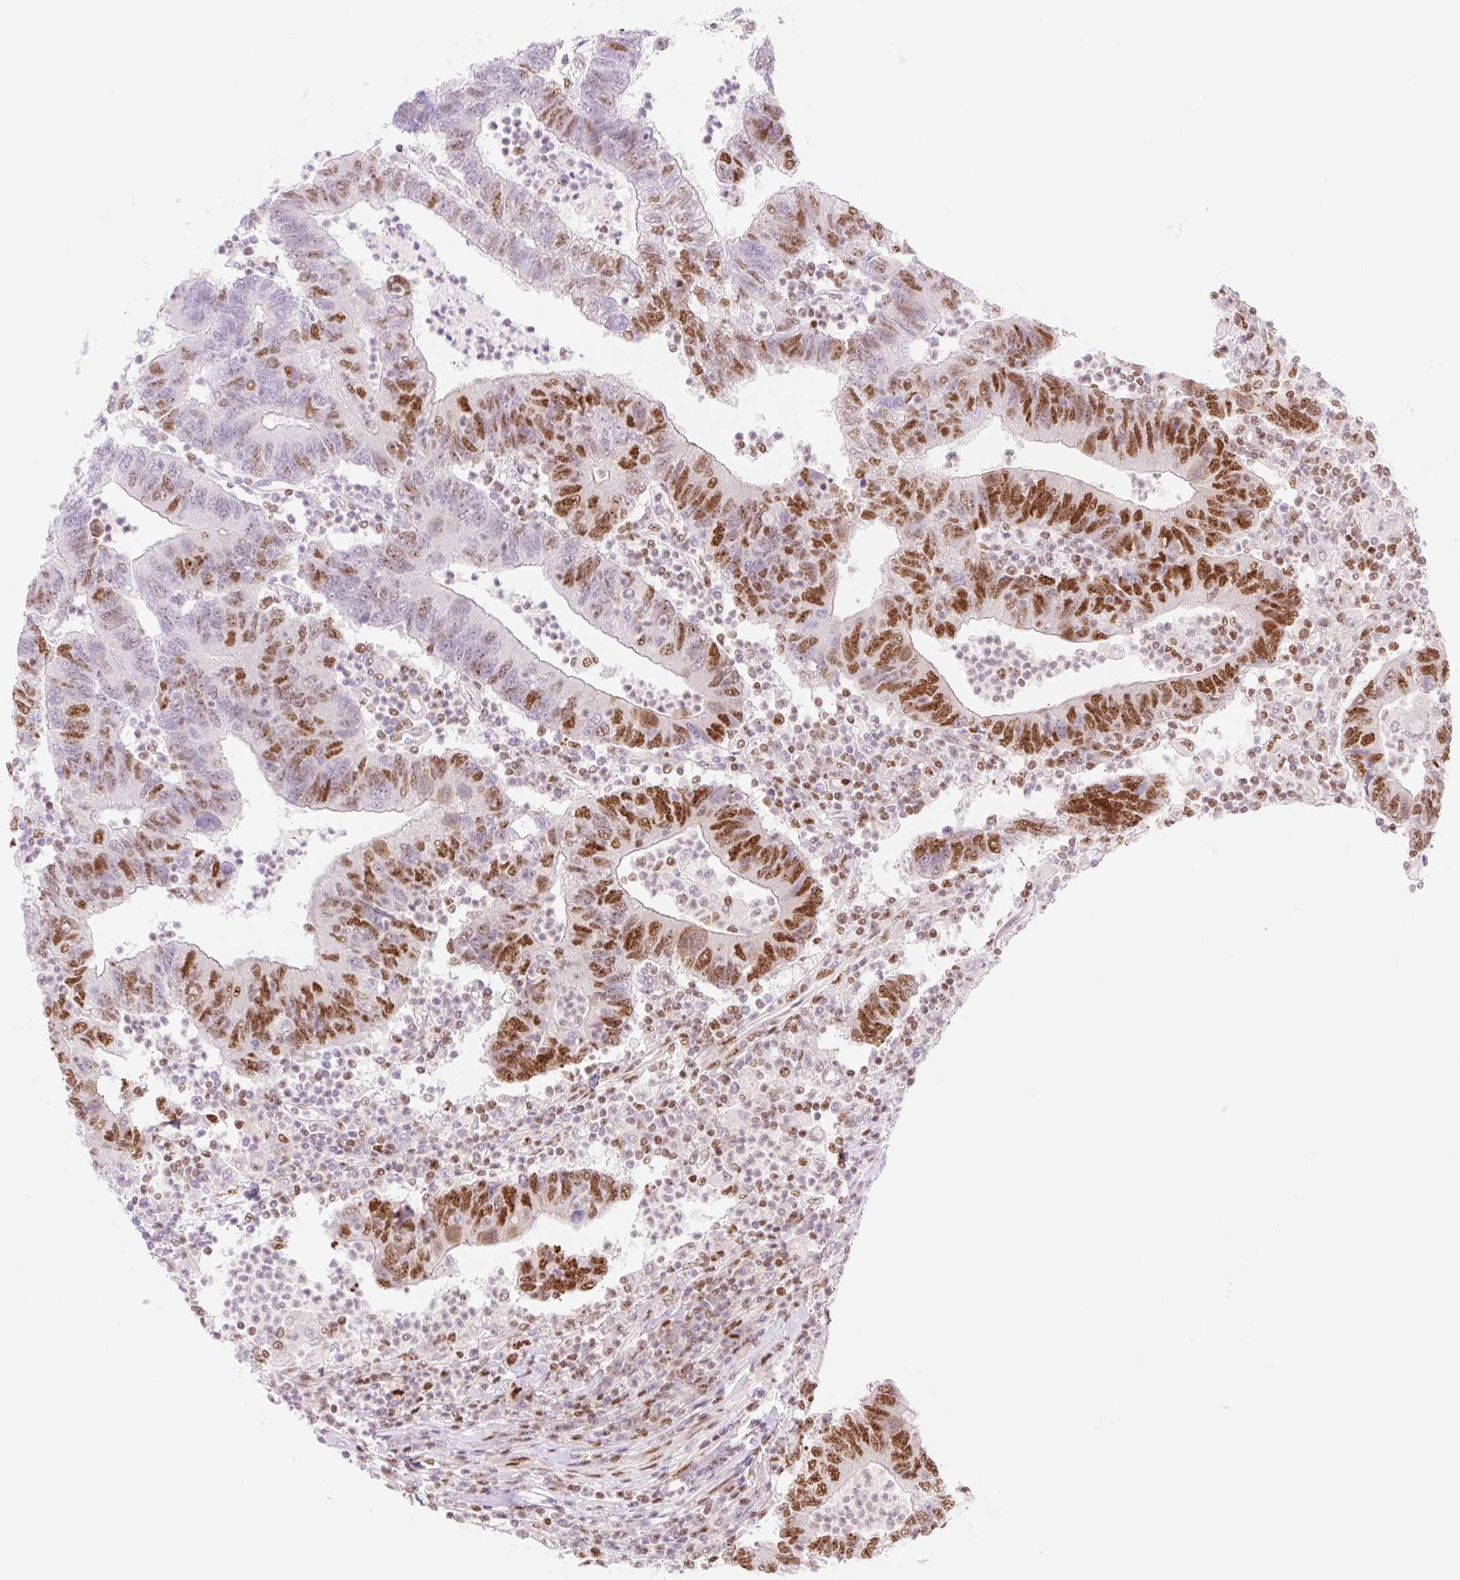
{"staining": {"intensity": "strong", "quantity": "25%-75%", "location": "nuclear"}, "tissue": "colorectal cancer", "cell_type": "Tumor cells", "image_type": "cancer", "snomed": [{"axis": "morphology", "description": "Adenocarcinoma, NOS"}, {"axis": "topography", "description": "Colon"}], "caption": "Protein staining of adenocarcinoma (colorectal) tissue demonstrates strong nuclear staining in about 25%-75% of tumor cells.", "gene": "PRDM11", "patient": {"sex": "female", "age": 48}}